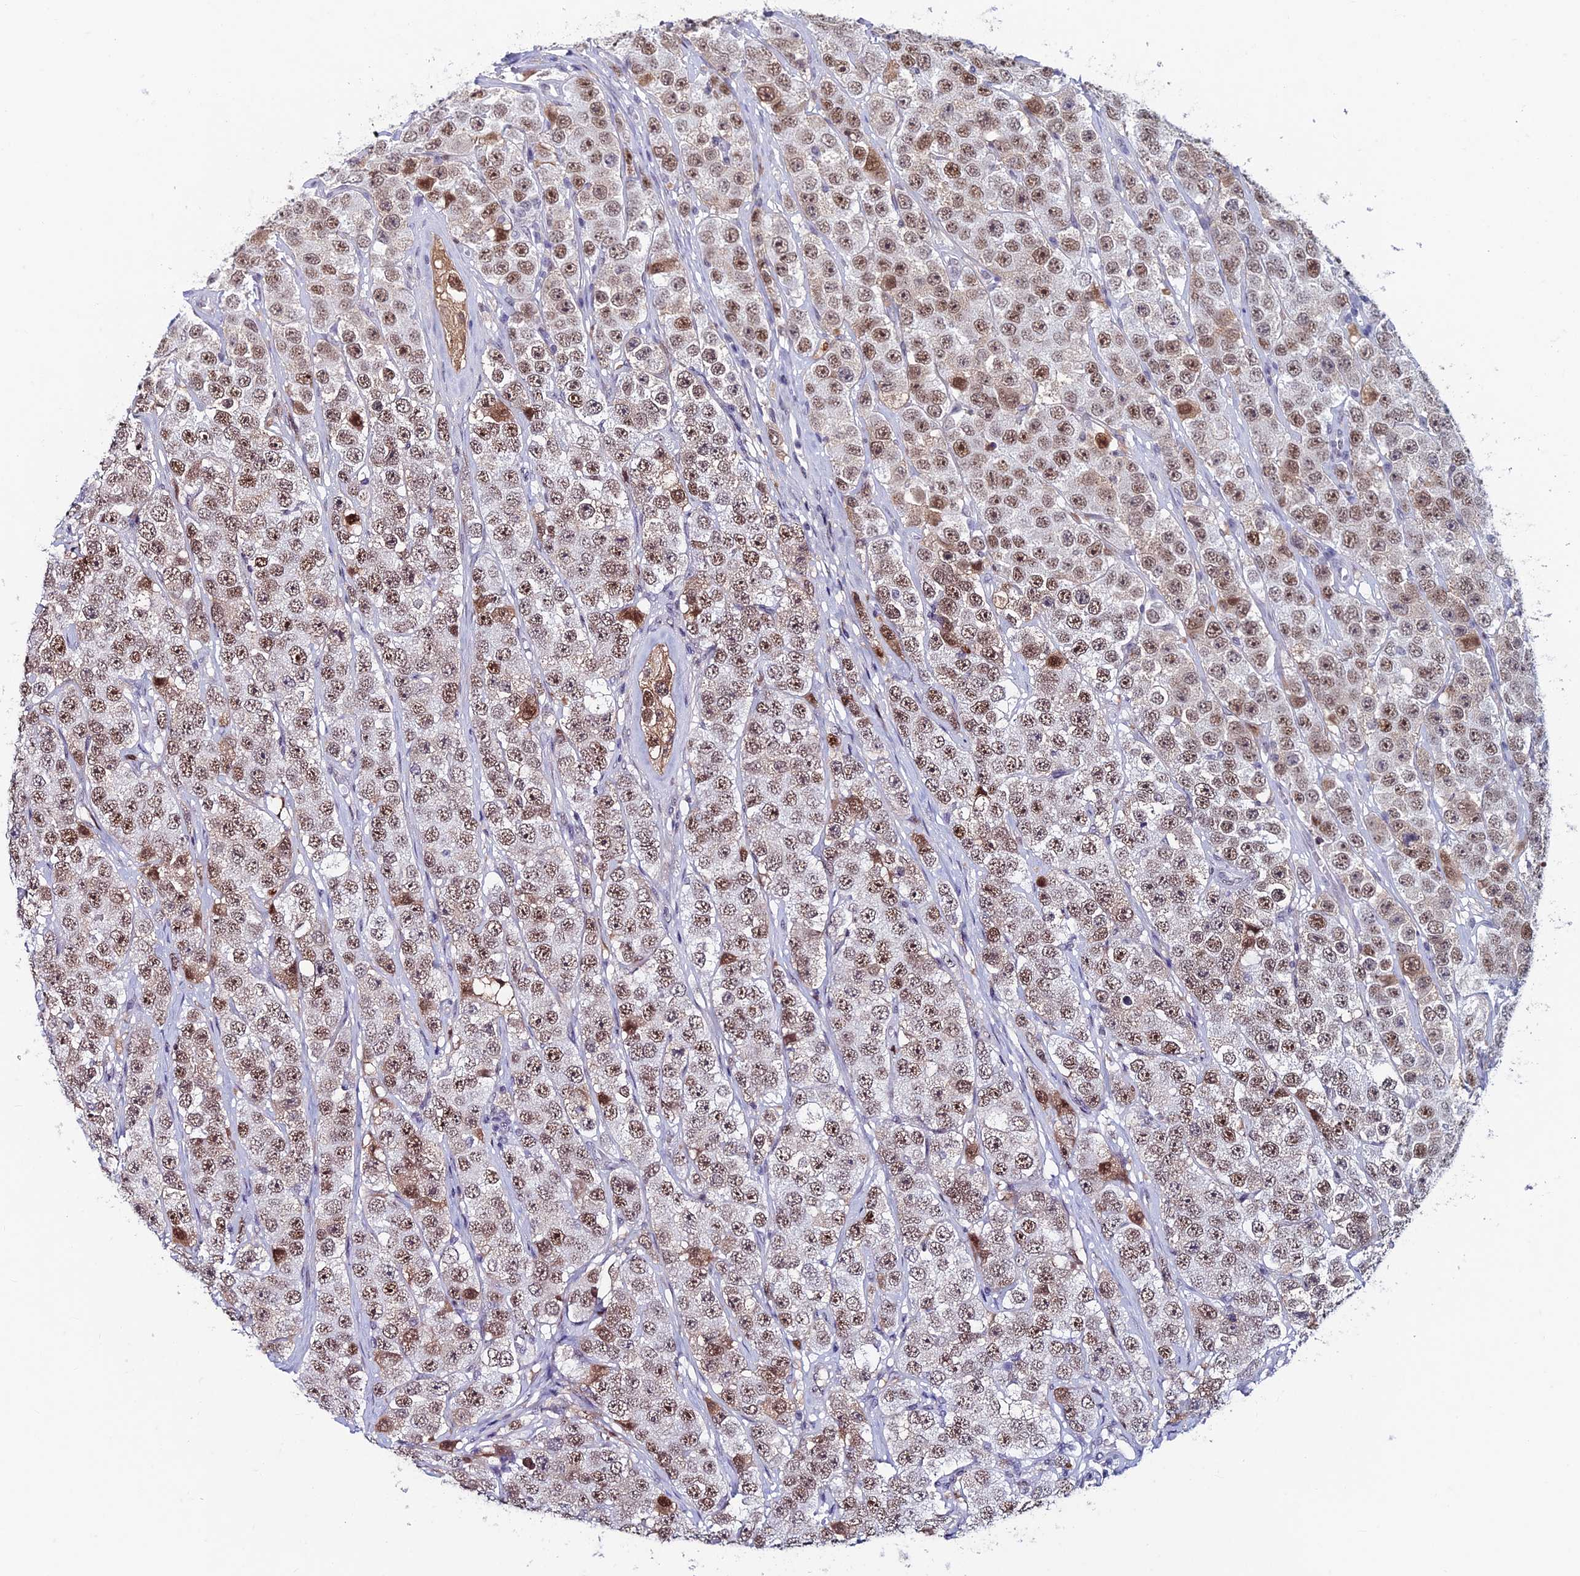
{"staining": {"intensity": "moderate", "quantity": ">75%", "location": "nuclear"}, "tissue": "testis cancer", "cell_type": "Tumor cells", "image_type": "cancer", "snomed": [{"axis": "morphology", "description": "Seminoma, NOS"}, {"axis": "topography", "description": "Testis"}], "caption": "Testis cancer stained with immunohistochemistry (IHC) demonstrates moderate nuclear expression in about >75% of tumor cells.", "gene": "ASH2L", "patient": {"sex": "male", "age": 28}}